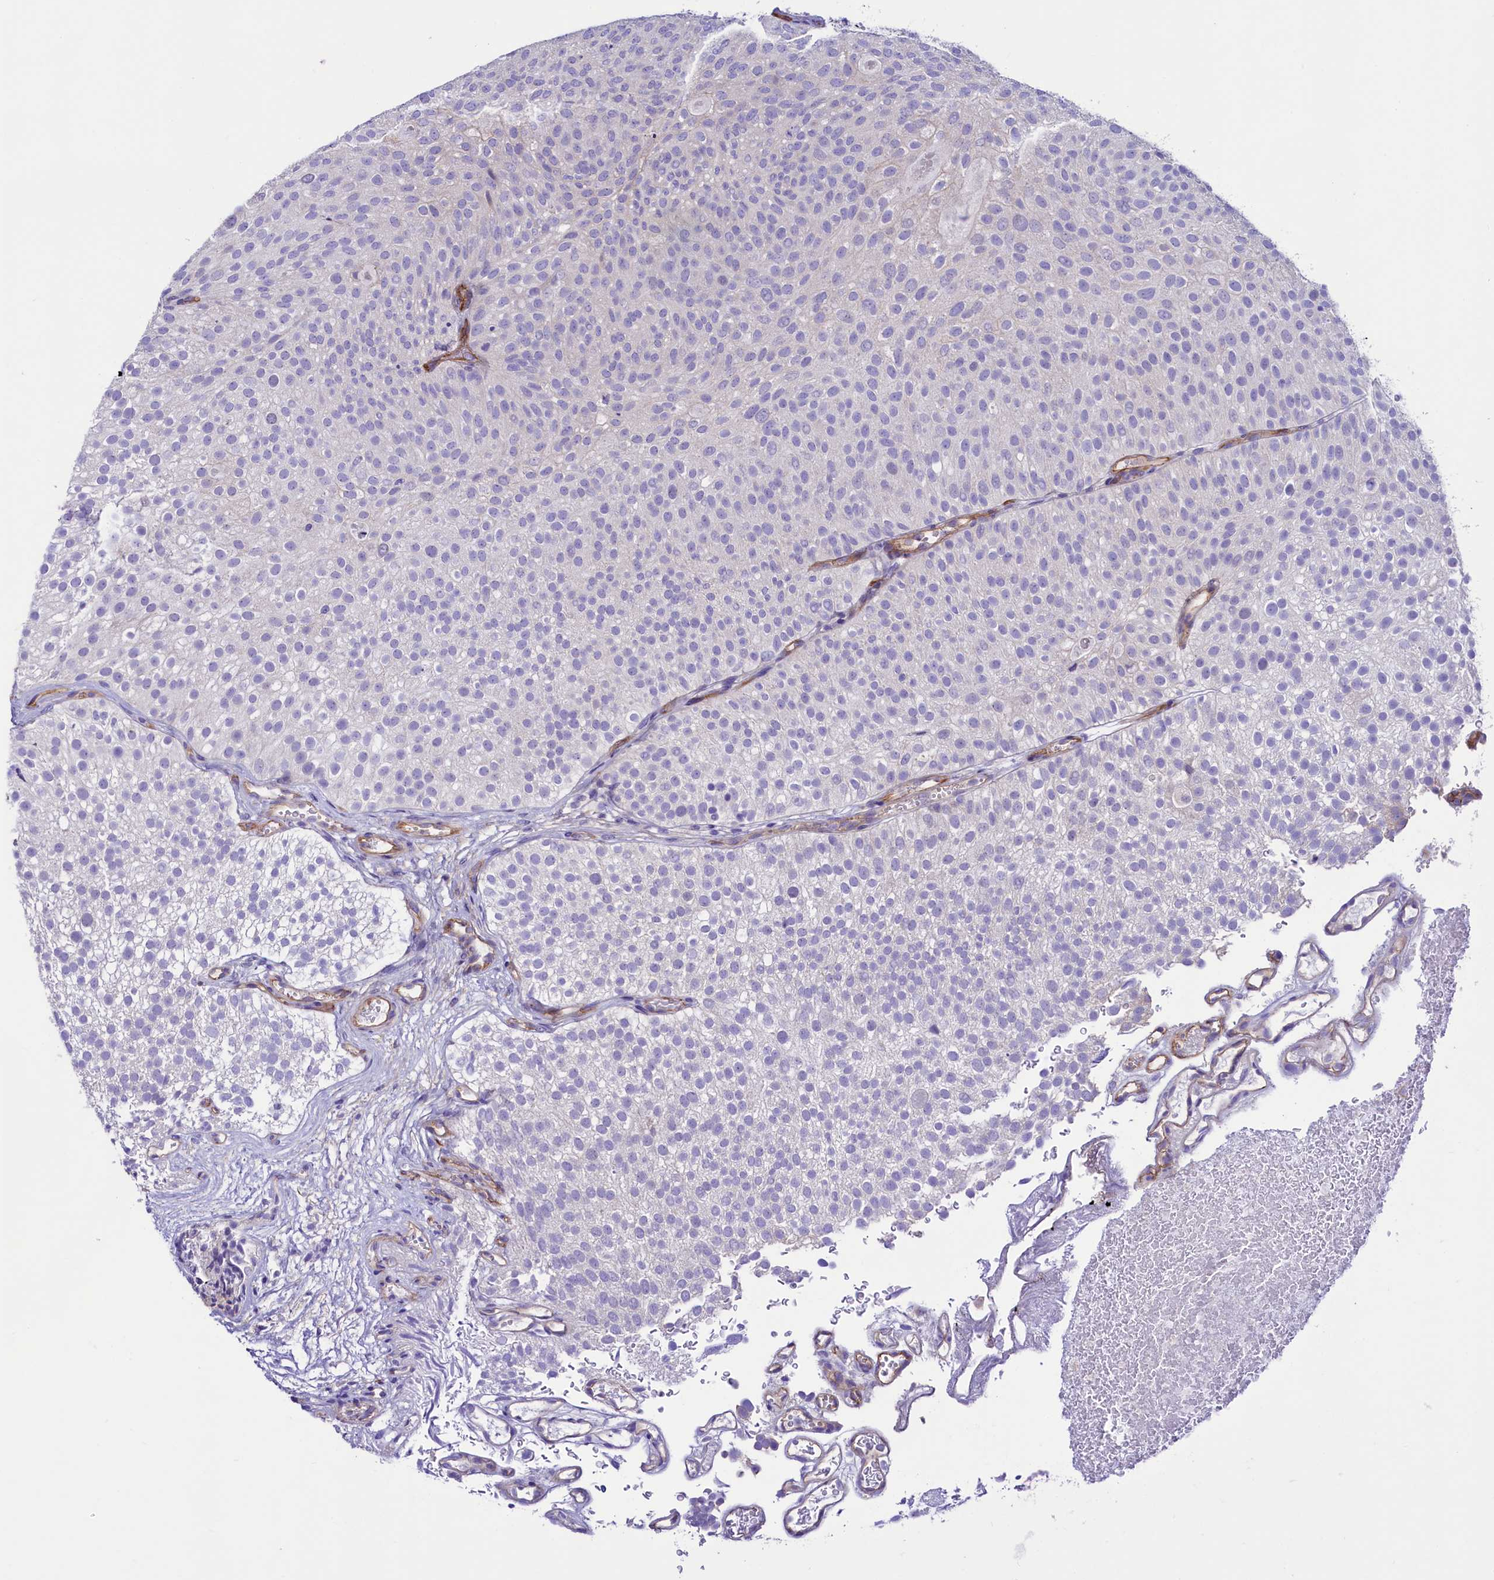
{"staining": {"intensity": "negative", "quantity": "none", "location": "none"}, "tissue": "urothelial cancer", "cell_type": "Tumor cells", "image_type": "cancer", "snomed": [{"axis": "morphology", "description": "Urothelial carcinoma, Low grade"}, {"axis": "topography", "description": "Urinary bladder"}], "caption": "The histopathology image reveals no staining of tumor cells in urothelial carcinoma (low-grade).", "gene": "SLF1", "patient": {"sex": "male", "age": 78}}